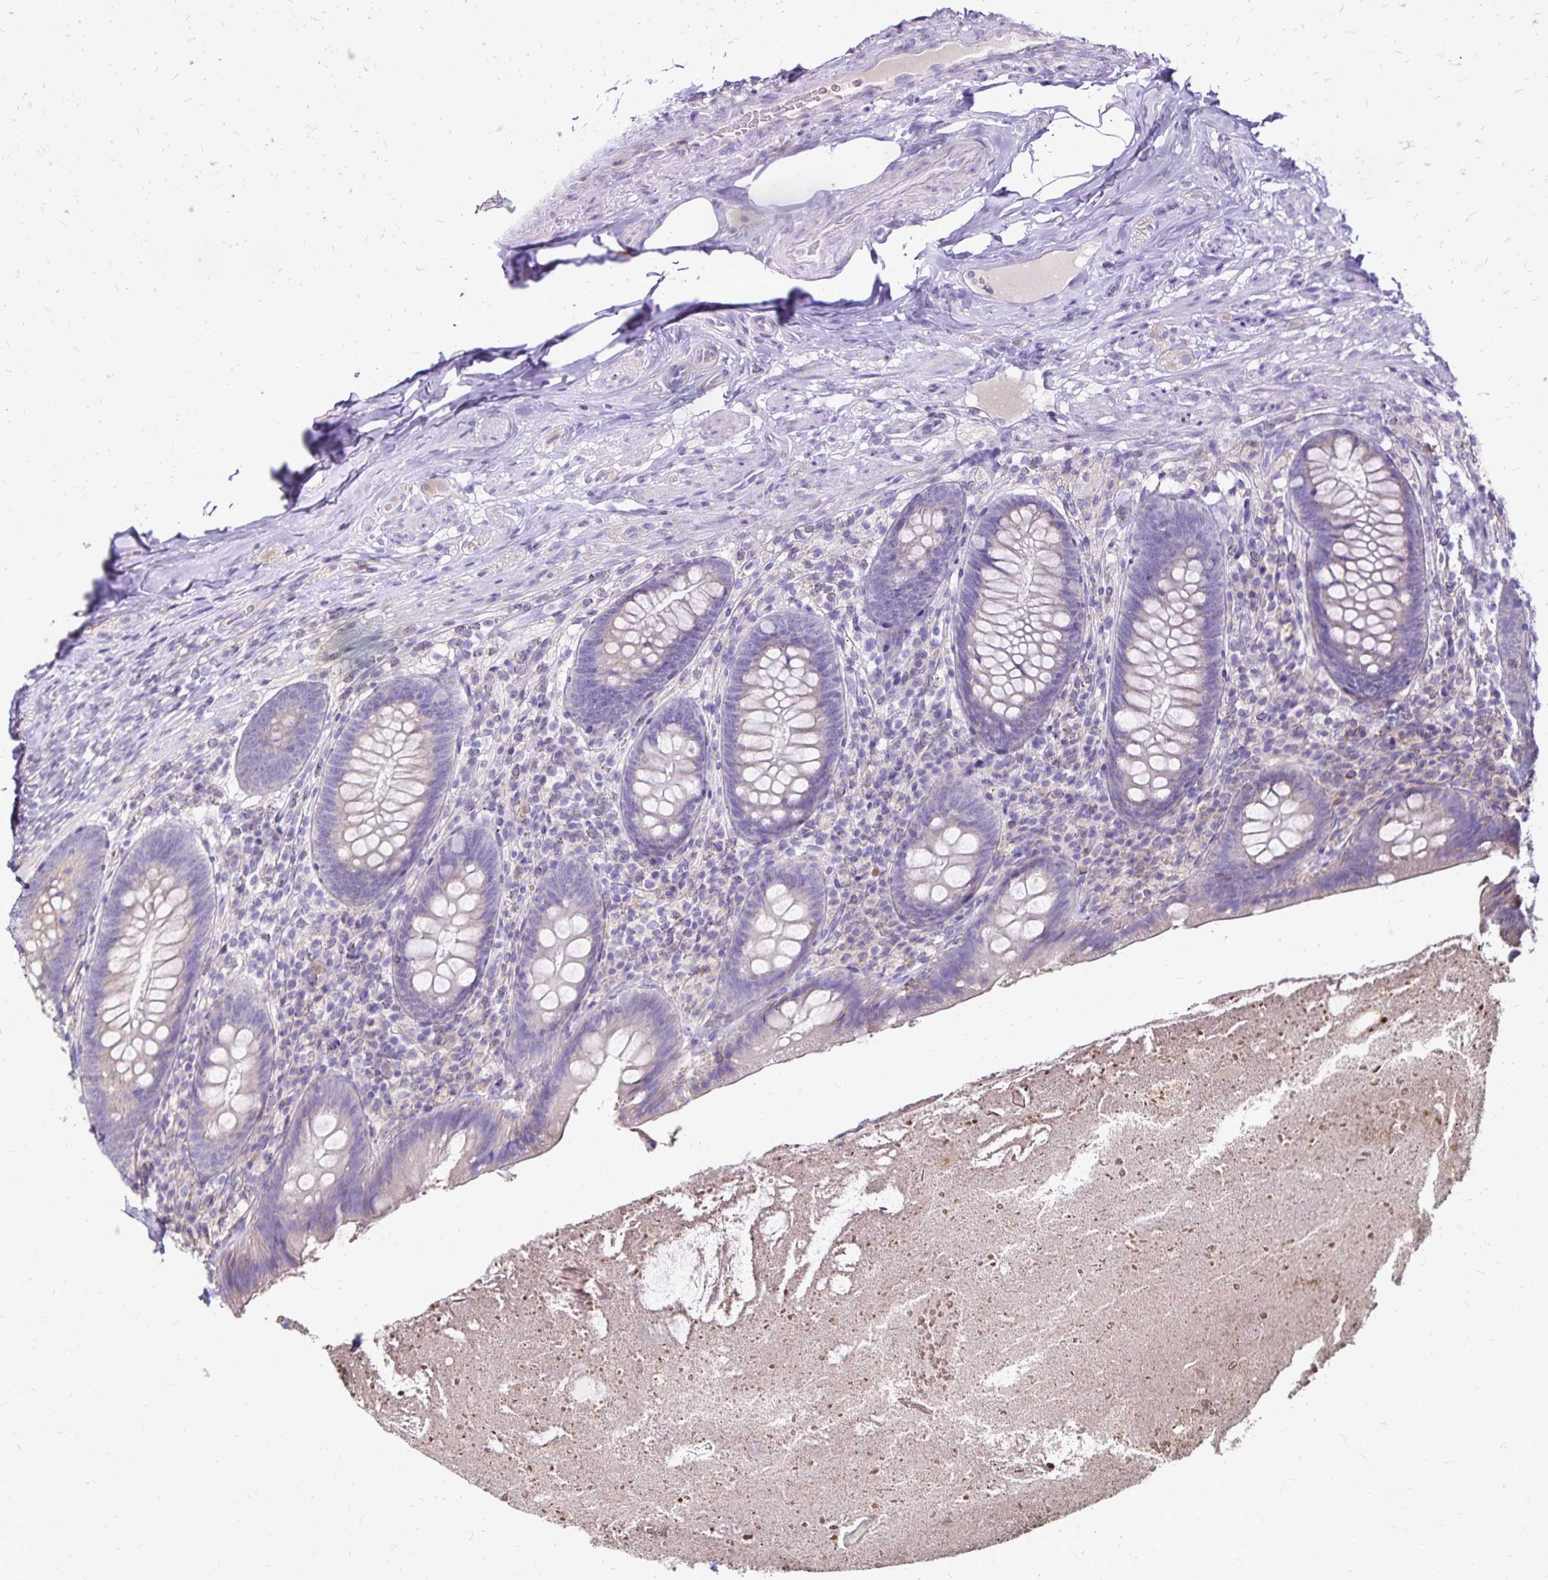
{"staining": {"intensity": "negative", "quantity": "none", "location": "none"}, "tissue": "appendix", "cell_type": "Glandular cells", "image_type": "normal", "snomed": [{"axis": "morphology", "description": "Normal tissue, NOS"}, {"axis": "topography", "description": "Appendix"}], "caption": "This is an immunohistochemistry histopathology image of normal appendix. There is no positivity in glandular cells.", "gene": "NAGPA", "patient": {"sex": "male", "age": 47}}